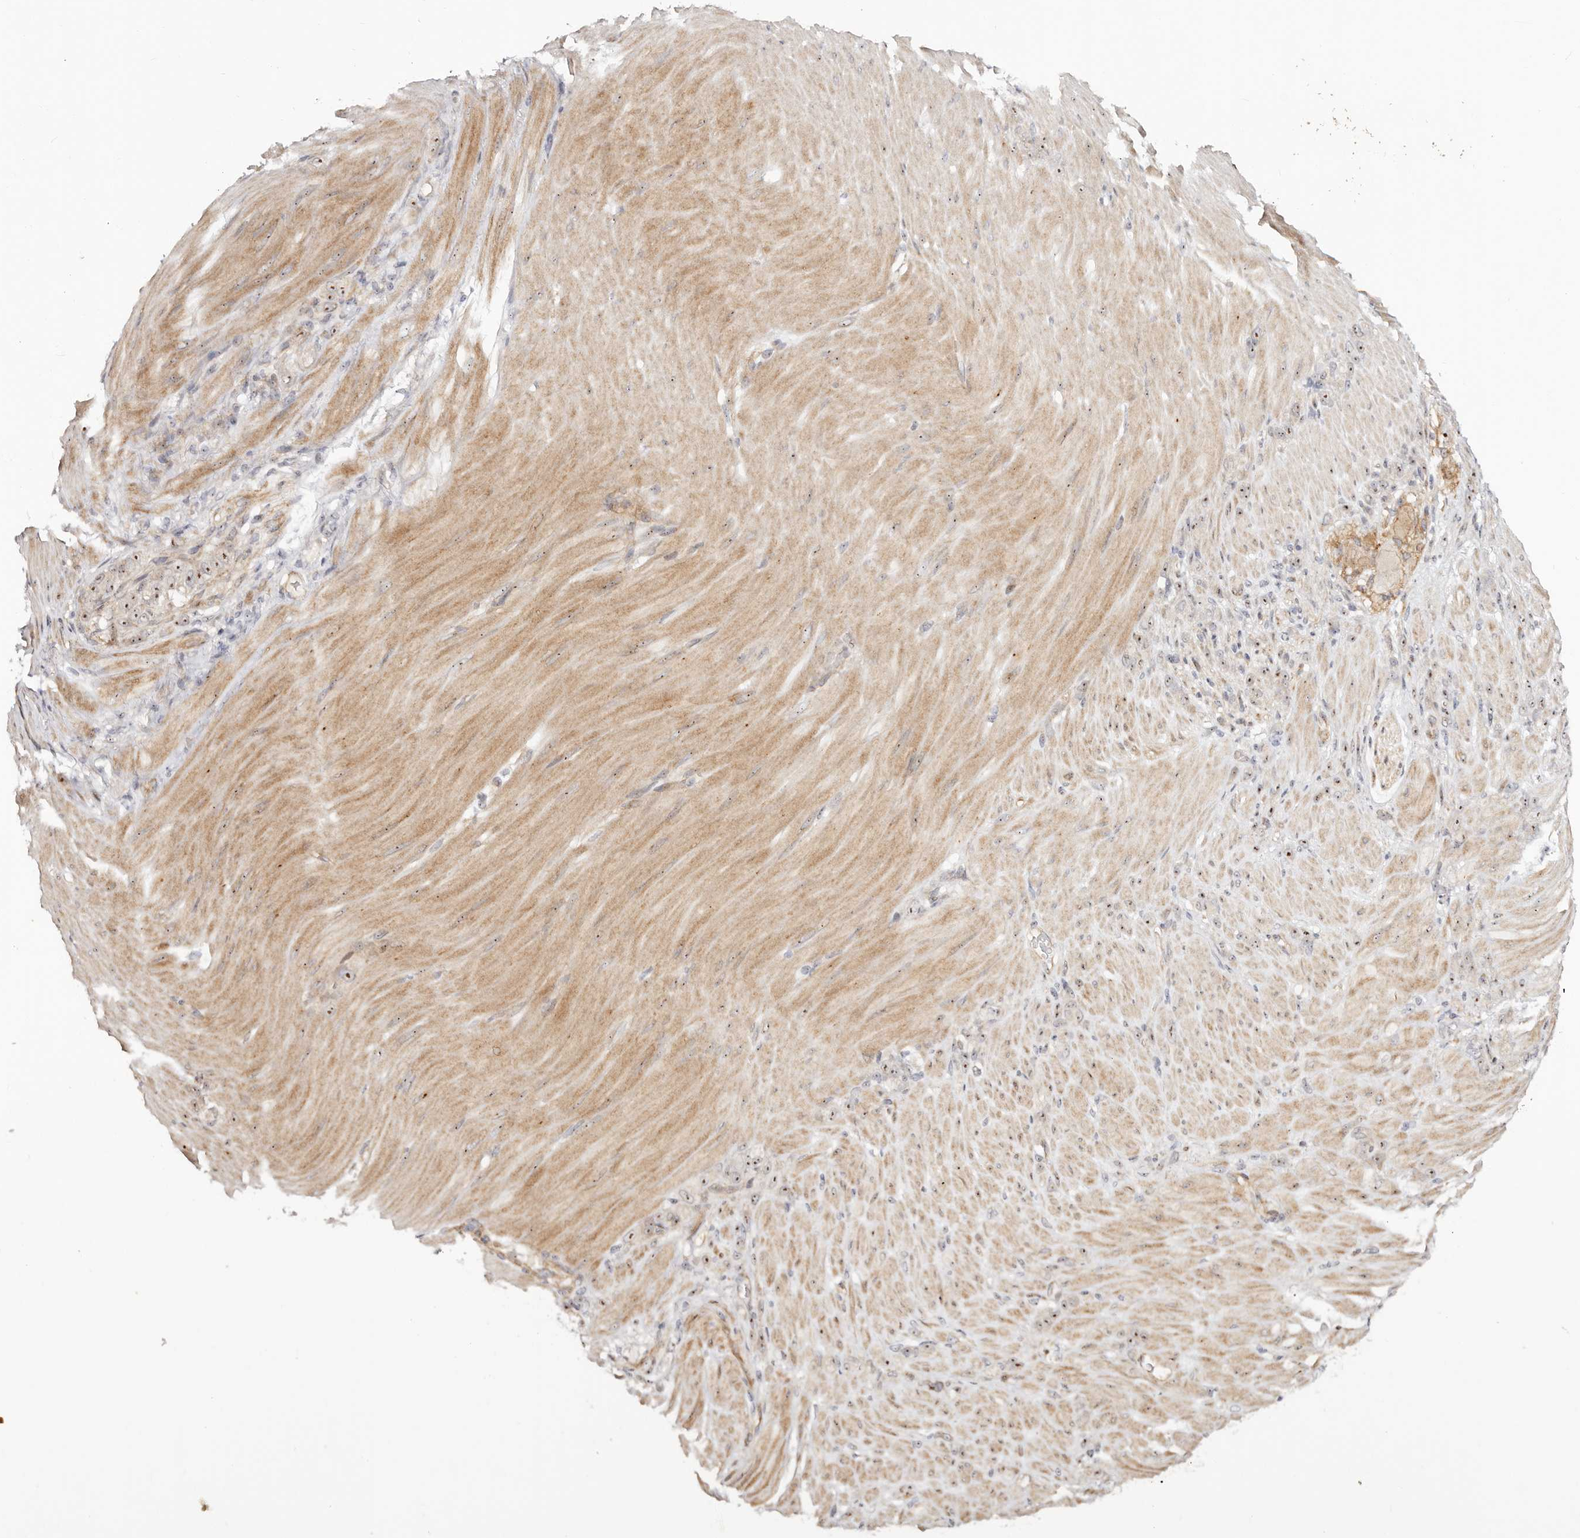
{"staining": {"intensity": "moderate", "quantity": ">75%", "location": "nuclear"}, "tissue": "stomach cancer", "cell_type": "Tumor cells", "image_type": "cancer", "snomed": [{"axis": "morphology", "description": "Normal tissue, NOS"}, {"axis": "morphology", "description": "Adenocarcinoma, NOS"}, {"axis": "topography", "description": "Stomach"}], "caption": "DAB (3,3'-diaminobenzidine) immunohistochemical staining of human adenocarcinoma (stomach) exhibits moderate nuclear protein expression in about >75% of tumor cells. The staining was performed using DAB (3,3'-diaminobenzidine), with brown indicating positive protein expression. Nuclei are stained blue with hematoxylin.", "gene": "ODF2L", "patient": {"sex": "male", "age": 82}}